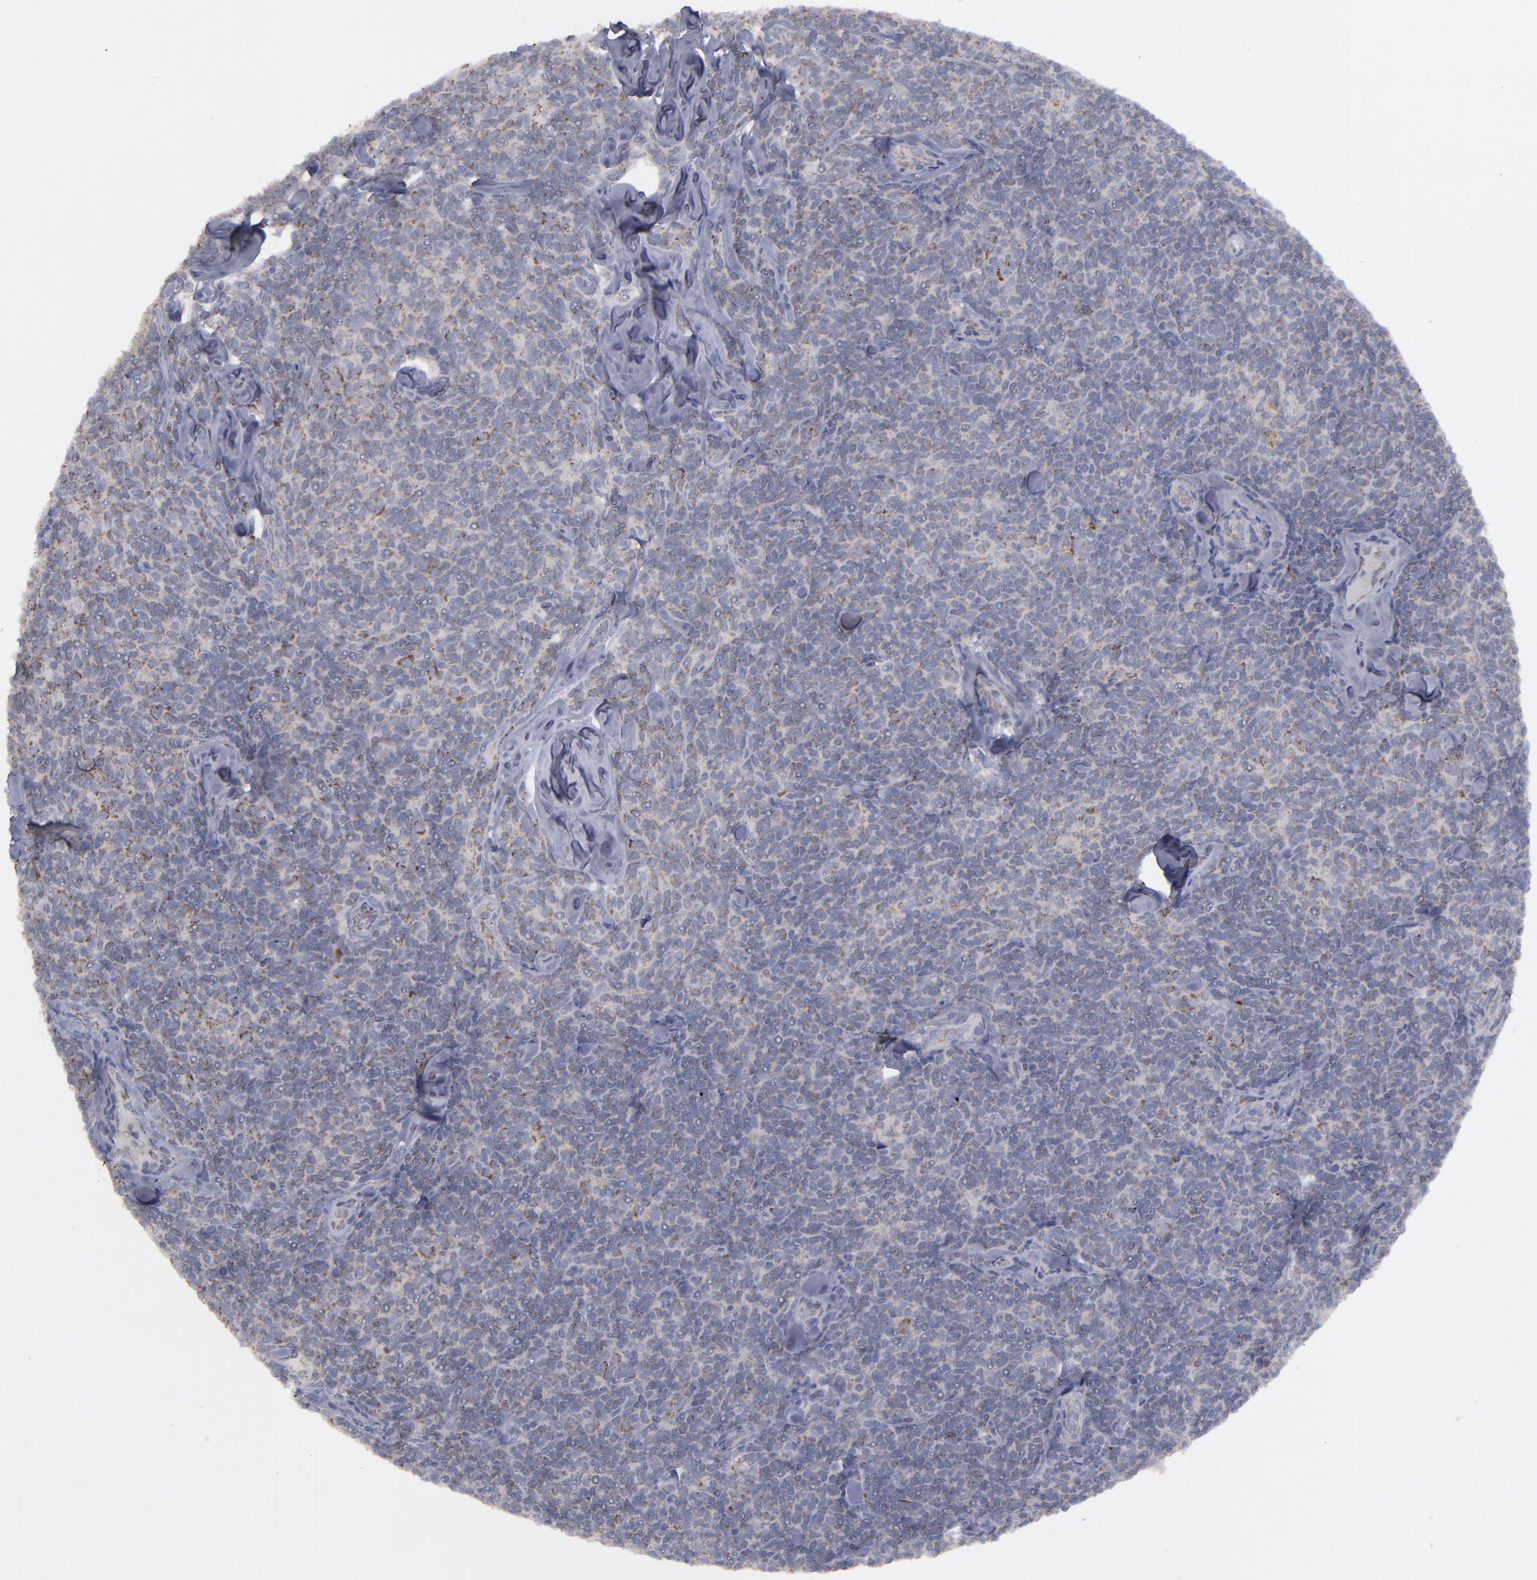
{"staining": {"intensity": "moderate", "quantity": "<25%", "location": "cytoplasmic/membranous"}, "tissue": "lymphoma", "cell_type": "Tumor cells", "image_type": "cancer", "snomed": [{"axis": "morphology", "description": "Malignant lymphoma, non-Hodgkin's type, Low grade"}, {"axis": "topography", "description": "Lymph node"}], "caption": "There is low levels of moderate cytoplasmic/membranous positivity in tumor cells of low-grade malignant lymphoma, non-Hodgkin's type, as demonstrated by immunohistochemical staining (brown color).", "gene": "MYOM2", "patient": {"sex": "female", "age": 56}}